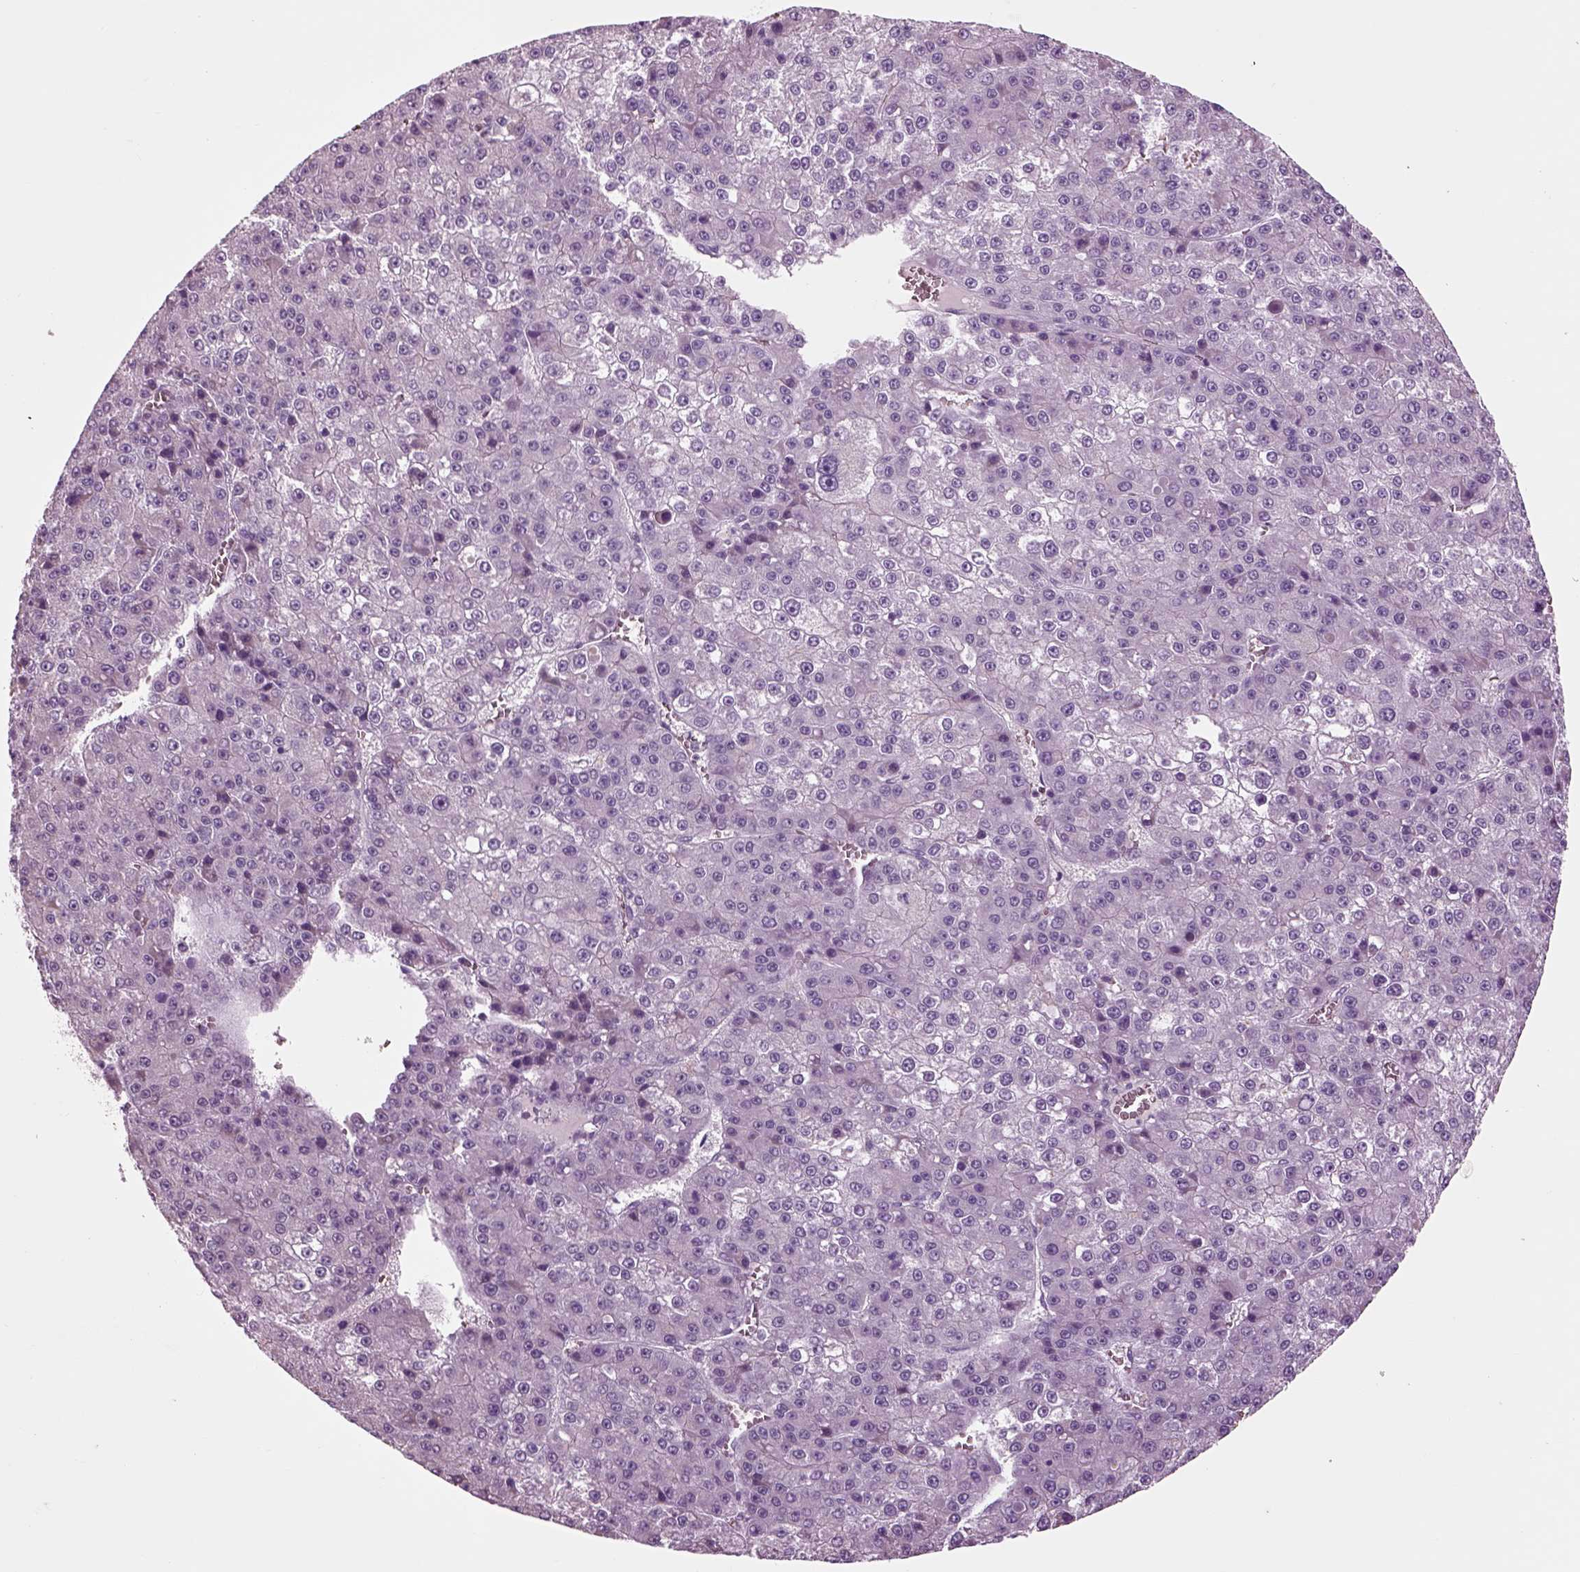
{"staining": {"intensity": "negative", "quantity": "none", "location": "none"}, "tissue": "liver cancer", "cell_type": "Tumor cells", "image_type": "cancer", "snomed": [{"axis": "morphology", "description": "Carcinoma, Hepatocellular, NOS"}, {"axis": "topography", "description": "Liver"}], "caption": "This is an immunohistochemistry (IHC) image of liver cancer (hepatocellular carcinoma). There is no positivity in tumor cells.", "gene": "CHGB", "patient": {"sex": "female", "age": 73}}